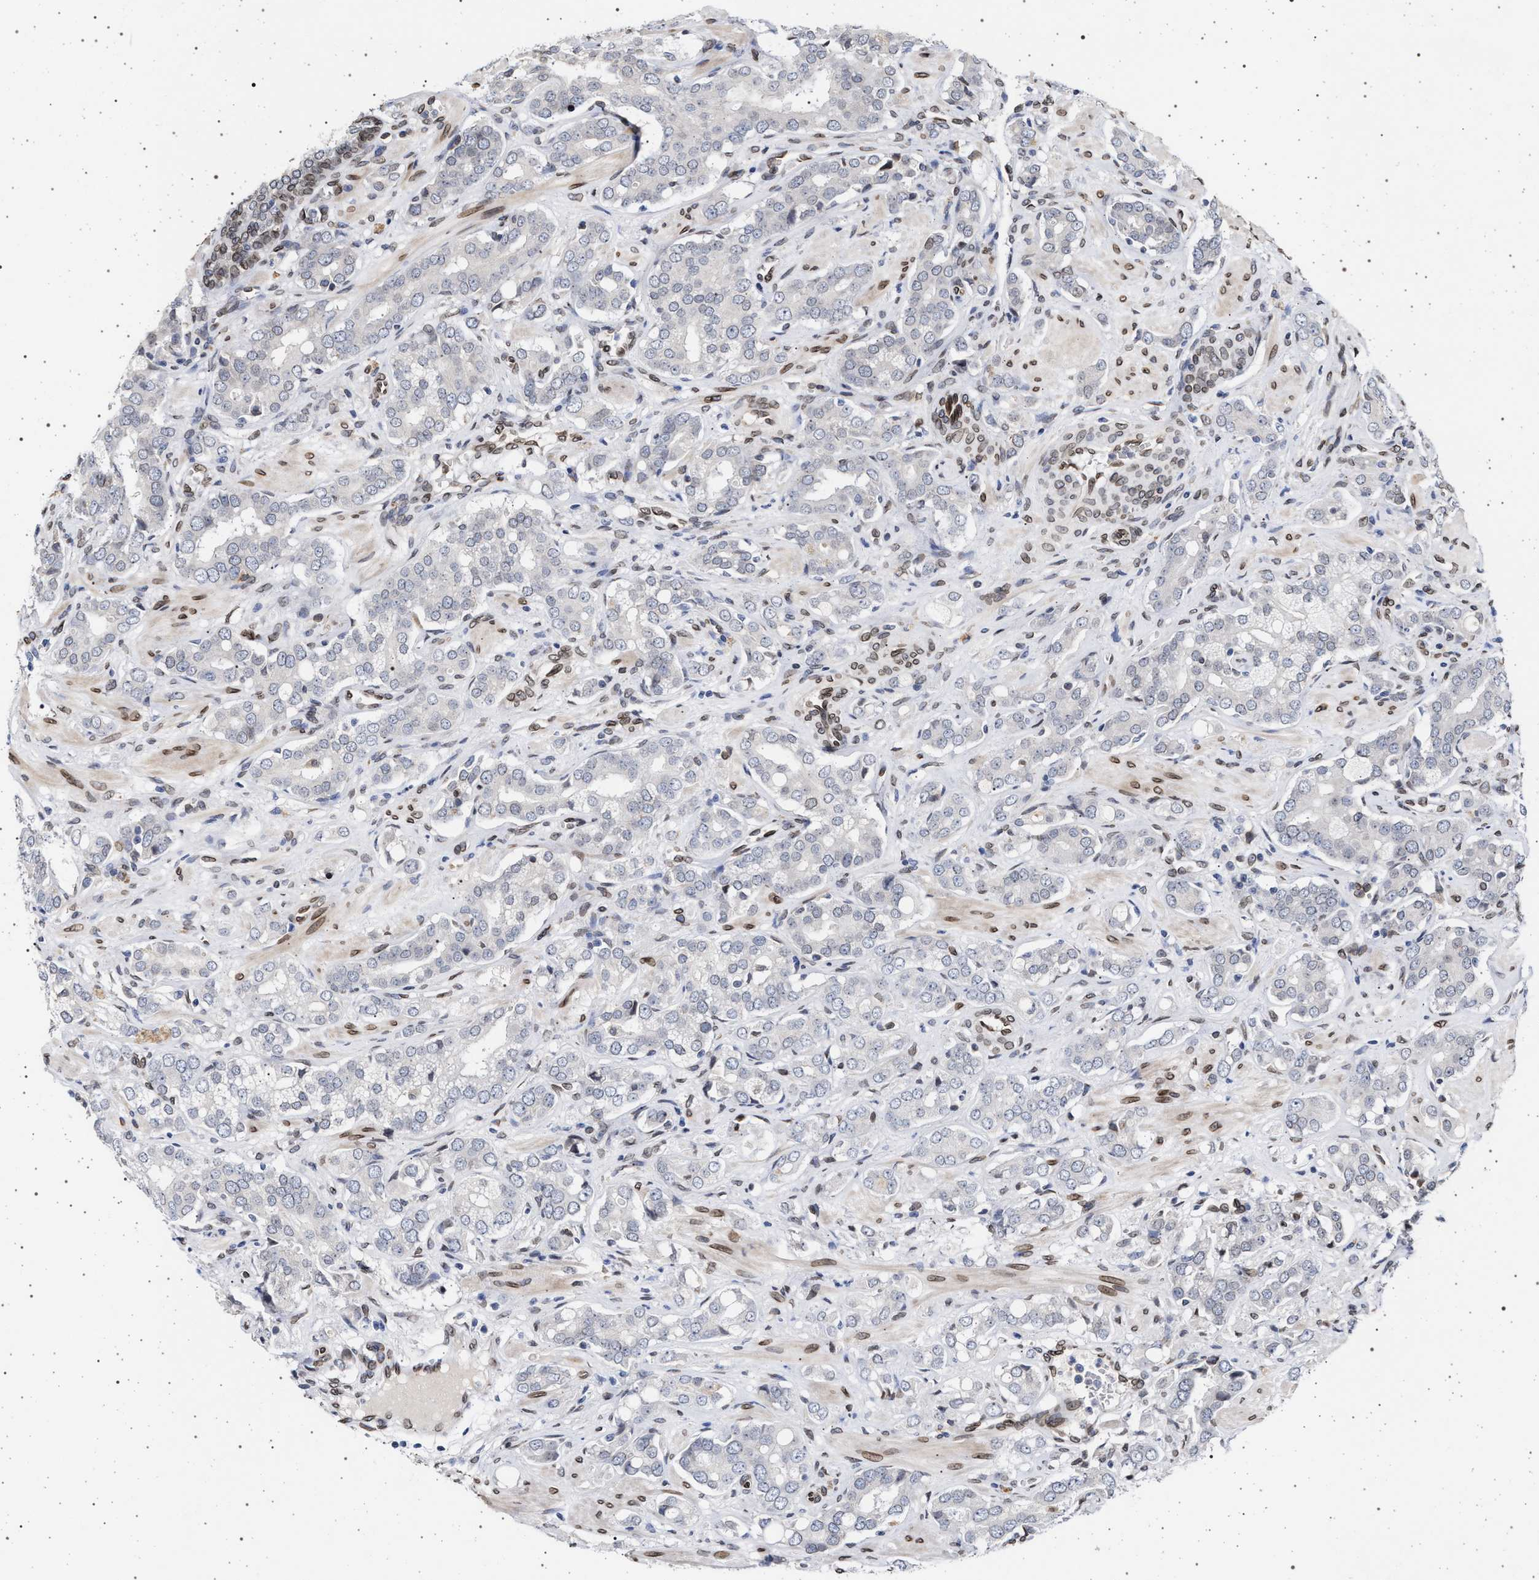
{"staining": {"intensity": "negative", "quantity": "none", "location": "none"}, "tissue": "prostate cancer", "cell_type": "Tumor cells", "image_type": "cancer", "snomed": [{"axis": "morphology", "description": "Adenocarcinoma, High grade"}, {"axis": "topography", "description": "Prostate"}], "caption": "A photomicrograph of human prostate cancer (high-grade adenocarcinoma) is negative for staining in tumor cells.", "gene": "ING2", "patient": {"sex": "male", "age": 52}}